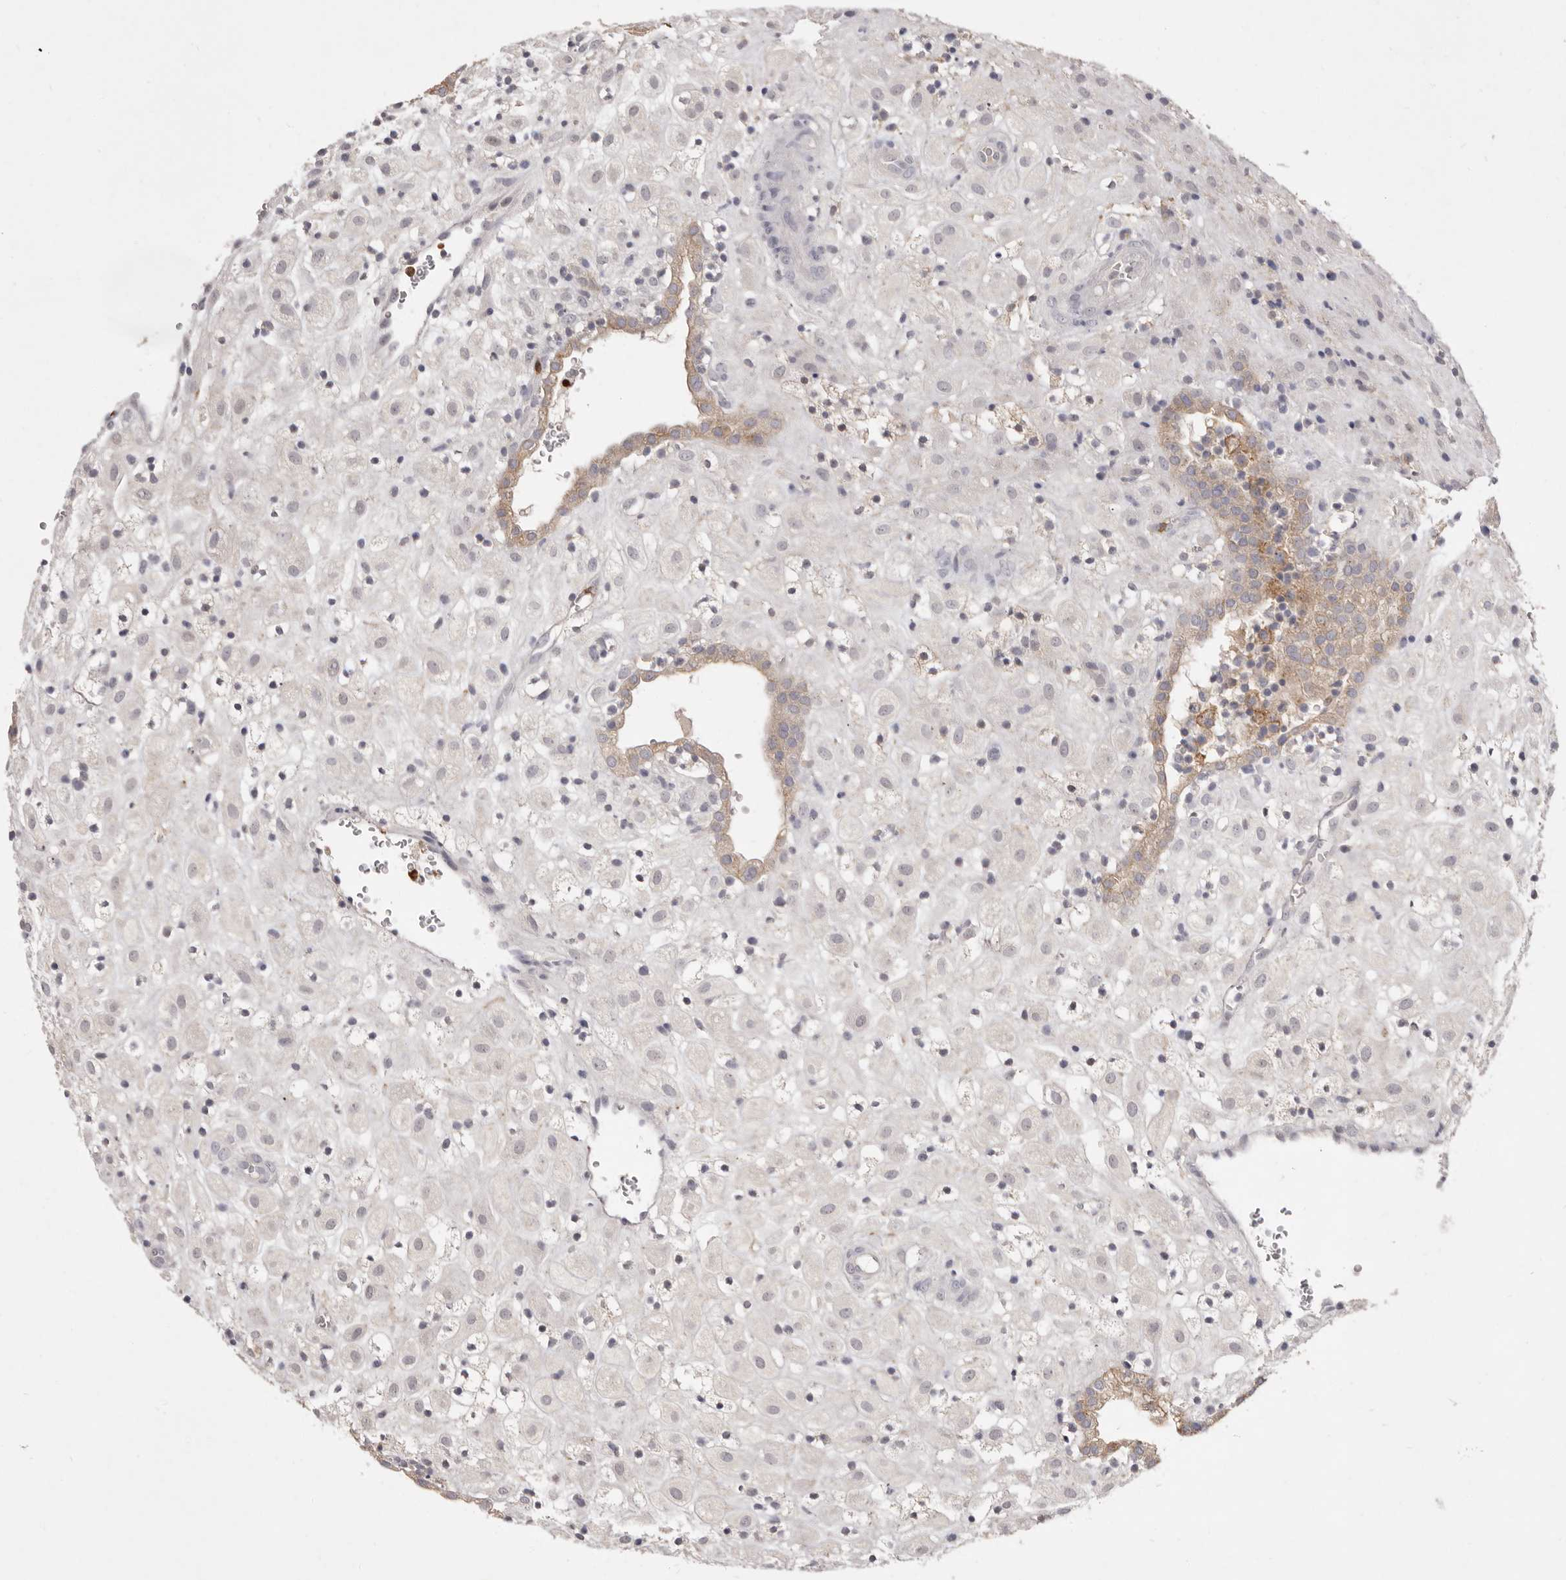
{"staining": {"intensity": "negative", "quantity": "none", "location": "none"}, "tissue": "placenta", "cell_type": "Decidual cells", "image_type": "normal", "snomed": [{"axis": "morphology", "description": "Normal tissue, NOS"}, {"axis": "topography", "description": "Placenta"}], "caption": "Immunohistochemistry (IHC) histopathology image of normal placenta stained for a protein (brown), which demonstrates no staining in decidual cells. The staining is performed using DAB brown chromogen with nuclei counter-stained in using hematoxylin.", "gene": "GPR84", "patient": {"sex": "female", "age": 18}}